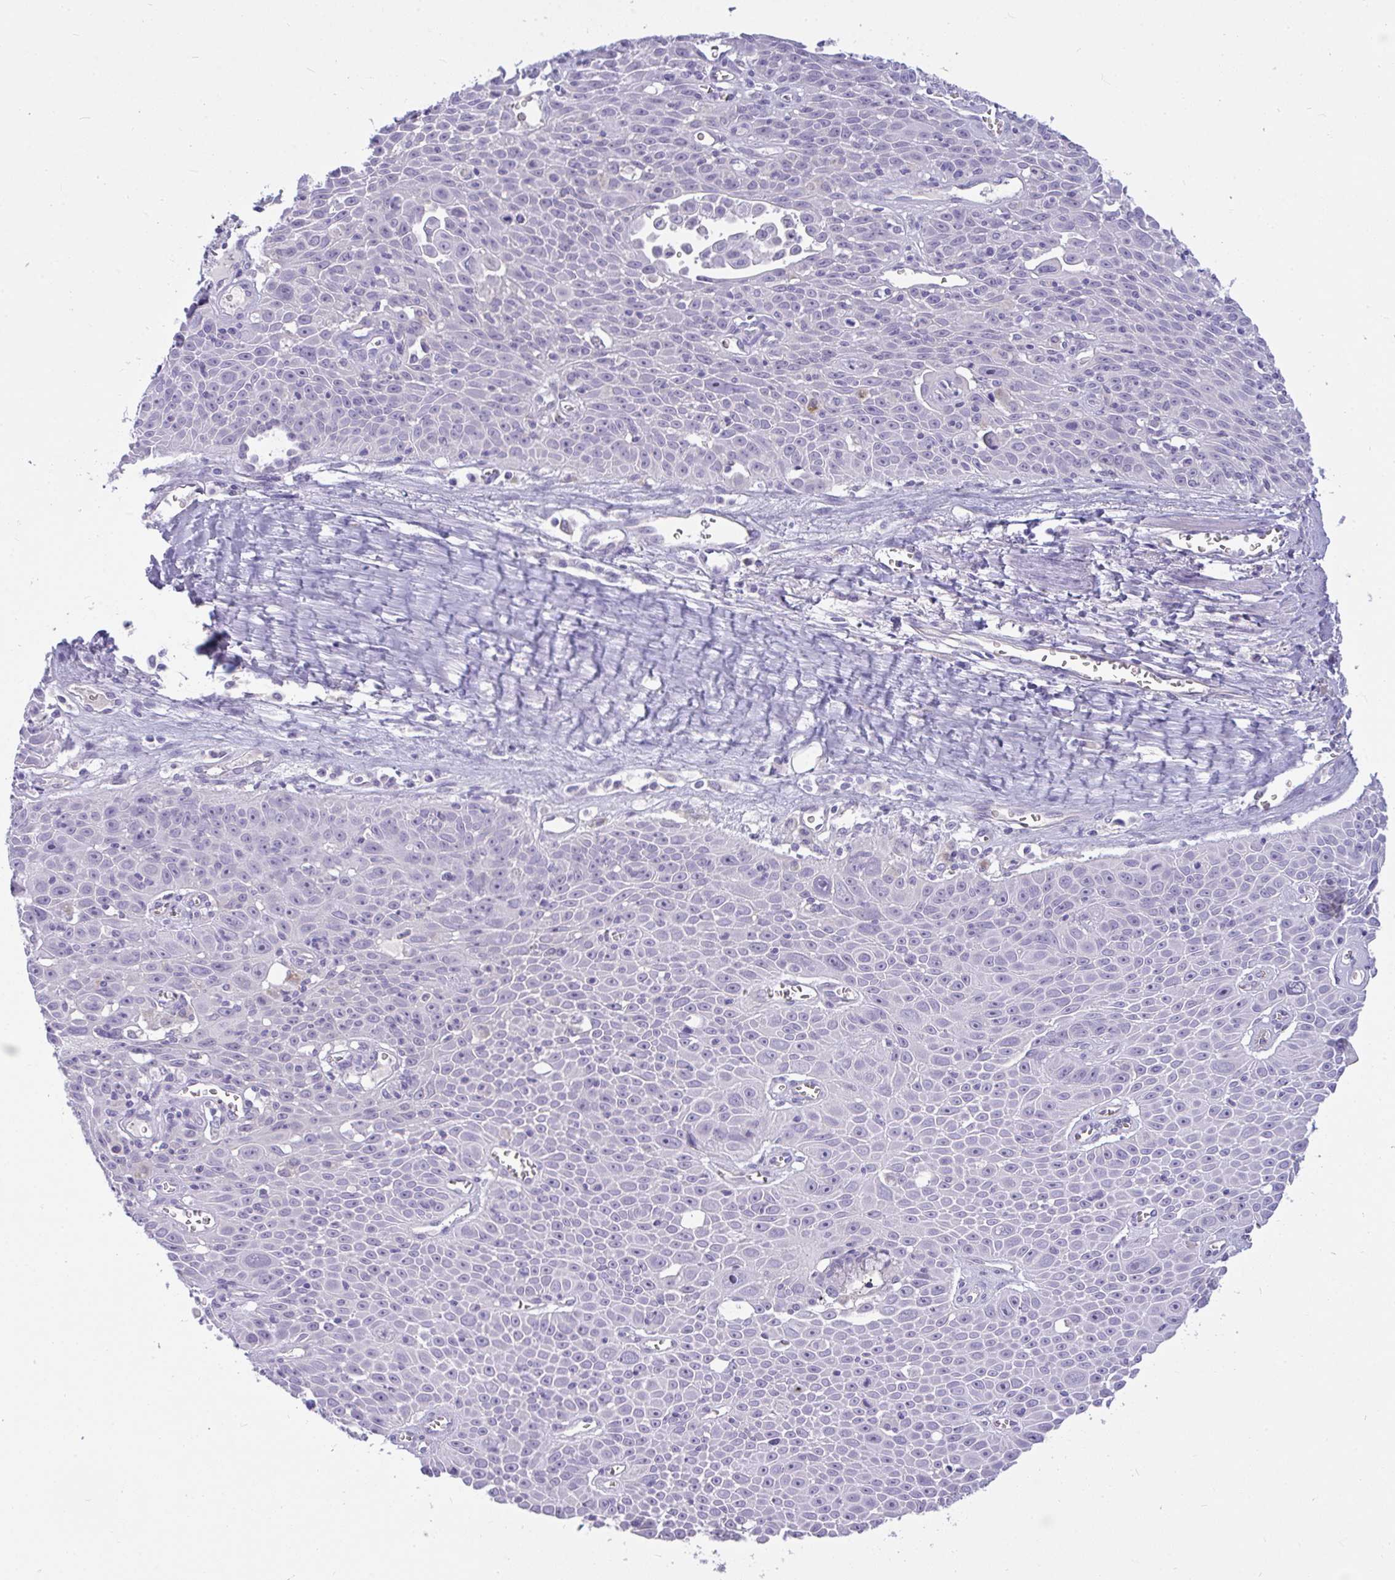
{"staining": {"intensity": "negative", "quantity": "none", "location": "none"}, "tissue": "lung cancer", "cell_type": "Tumor cells", "image_type": "cancer", "snomed": [{"axis": "morphology", "description": "Squamous cell carcinoma, NOS"}, {"axis": "morphology", "description": "Squamous cell carcinoma, metastatic, NOS"}, {"axis": "topography", "description": "Lymph node"}, {"axis": "topography", "description": "Lung"}], "caption": "There is no significant staining in tumor cells of lung cancer.", "gene": "SEMA6B", "patient": {"sex": "female", "age": 62}}